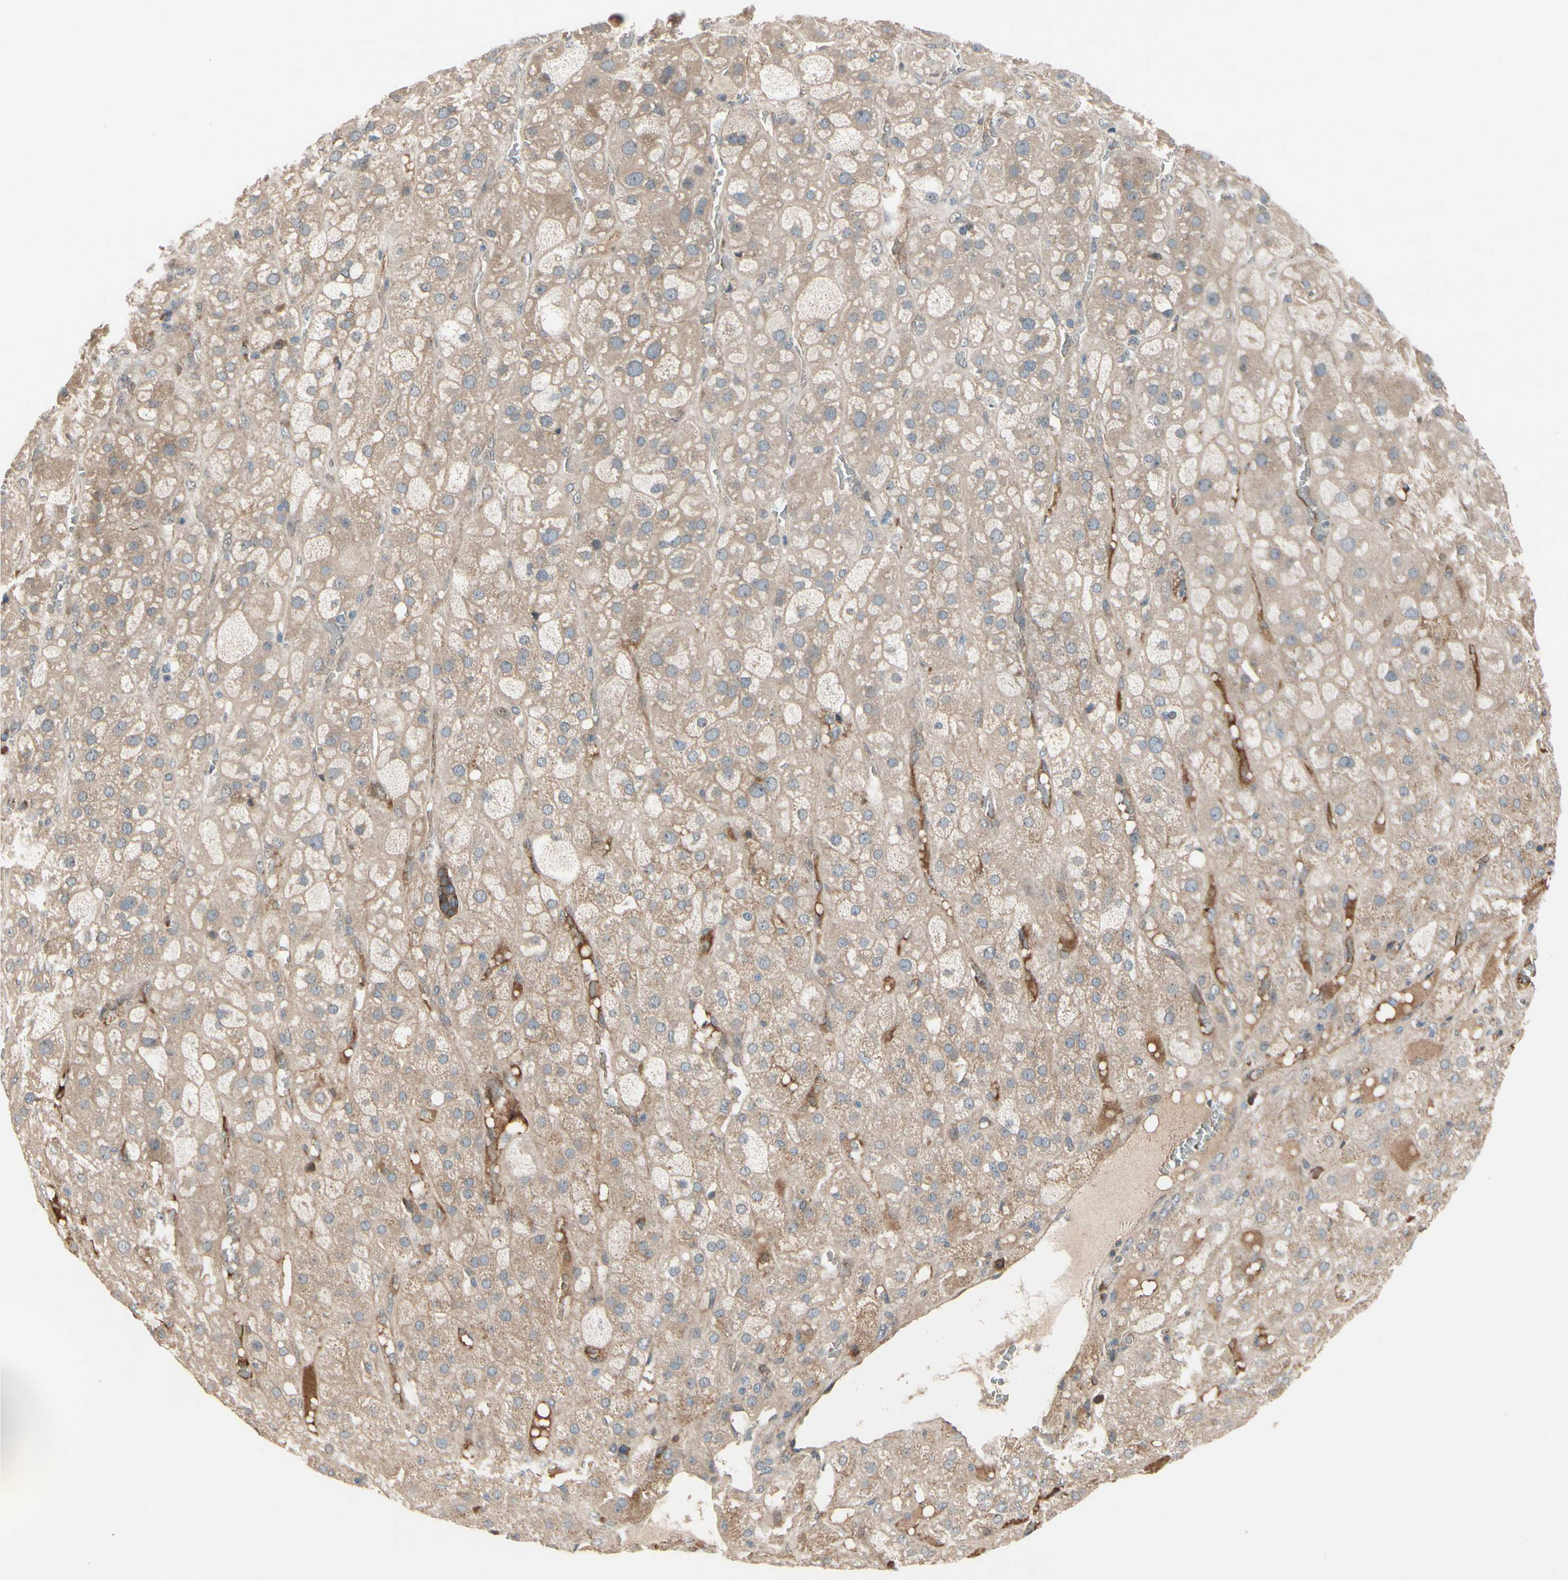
{"staining": {"intensity": "moderate", "quantity": ">75%", "location": "cytoplasmic/membranous,nuclear"}, "tissue": "adrenal gland", "cell_type": "Glandular cells", "image_type": "normal", "snomed": [{"axis": "morphology", "description": "Normal tissue, NOS"}, {"axis": "topography", "description": "Adrenal gland"}], "caption": "A brown stain shows moderate cytoplasmic/membranous,nuclear positivity of a protein in glandular cells of normal human adrenal gland. The staining was performed using DAB (3,3'-diaminobenzidine) to visualize the protein expression in brown, while the nuclei were stained in blue with hematoxylin (Magnification: 20x).", "gene": "SNX29", "patient": {"sex": "female", "age": 47}}